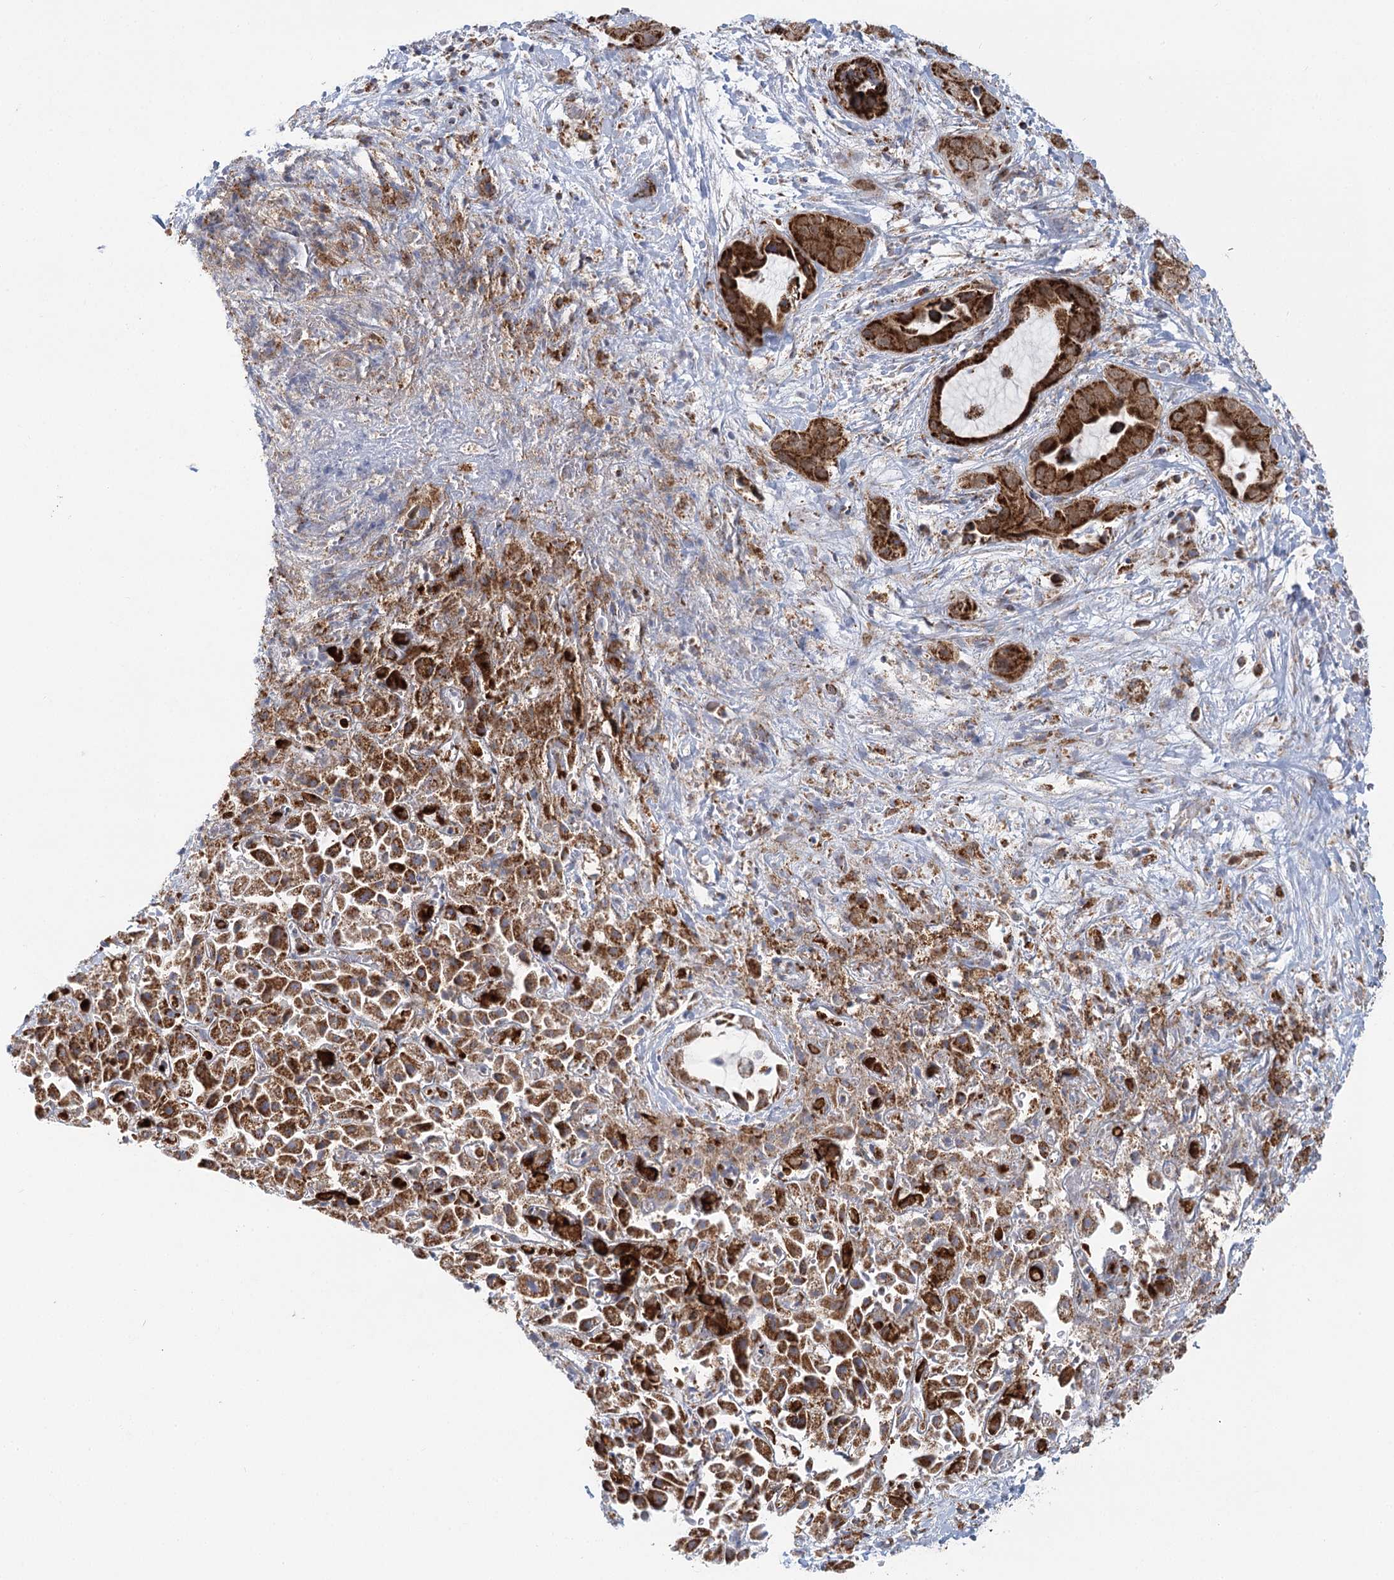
{"staining": {"intensity": "strong", "quantity": ">75%", "location": "cytoplasmic/membranous"}, "tissue": "liver cancer", "cell_type": "Tumor cells", "image_type": "cancer", "snomed": [{"axis": "morphology", "description": "Cholangiocarcinoma"}, {"axis": "topography", "description": "Liver"}], "caption": "Protein analysis of liver cholangiocarcinoma tissue displays strong cytoplasmic/membranous staining in approximately >75% of tumor cells.", "gene": "TAS1R1", "patient": {"sex": "female", "age": 52}}